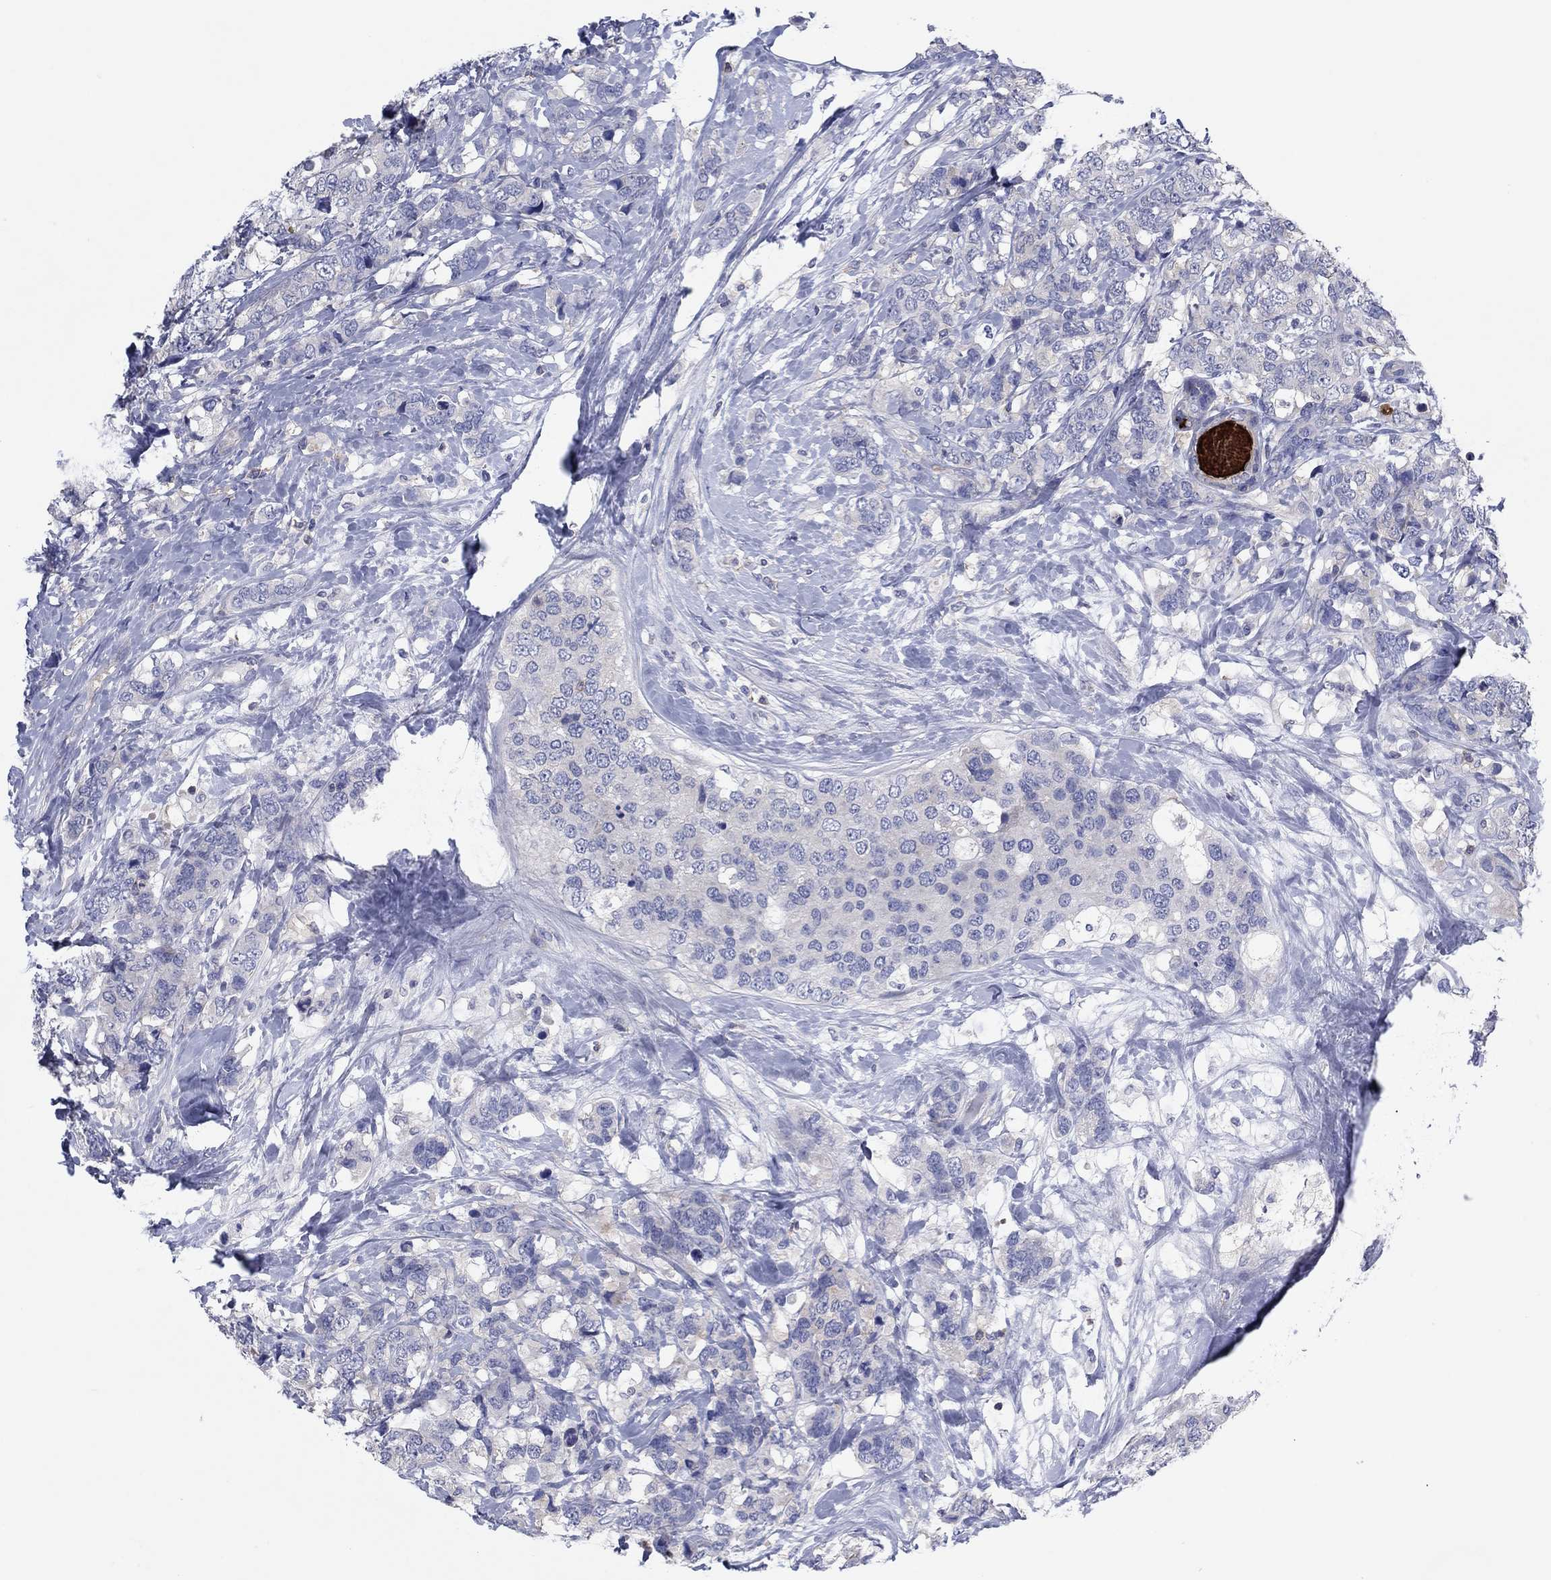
{"staining": {"intensity": "negative", "quantity": "none", "location": "none"}, "tissue": "breast cancer", "cell_type": "Tumor cells", "image_type": "cancer", "snomed": [{"axis": "morphology", "description": "Lobular carcinoma"}, {"axis": "topography", "description": "Breast"}], "caption": "An image of lobular carcinoma (breast) stained for a protein demonstrates no brown staining in tumor cells.", "gene": "PVR", "patient": {"sex": "female", "age": 59}}